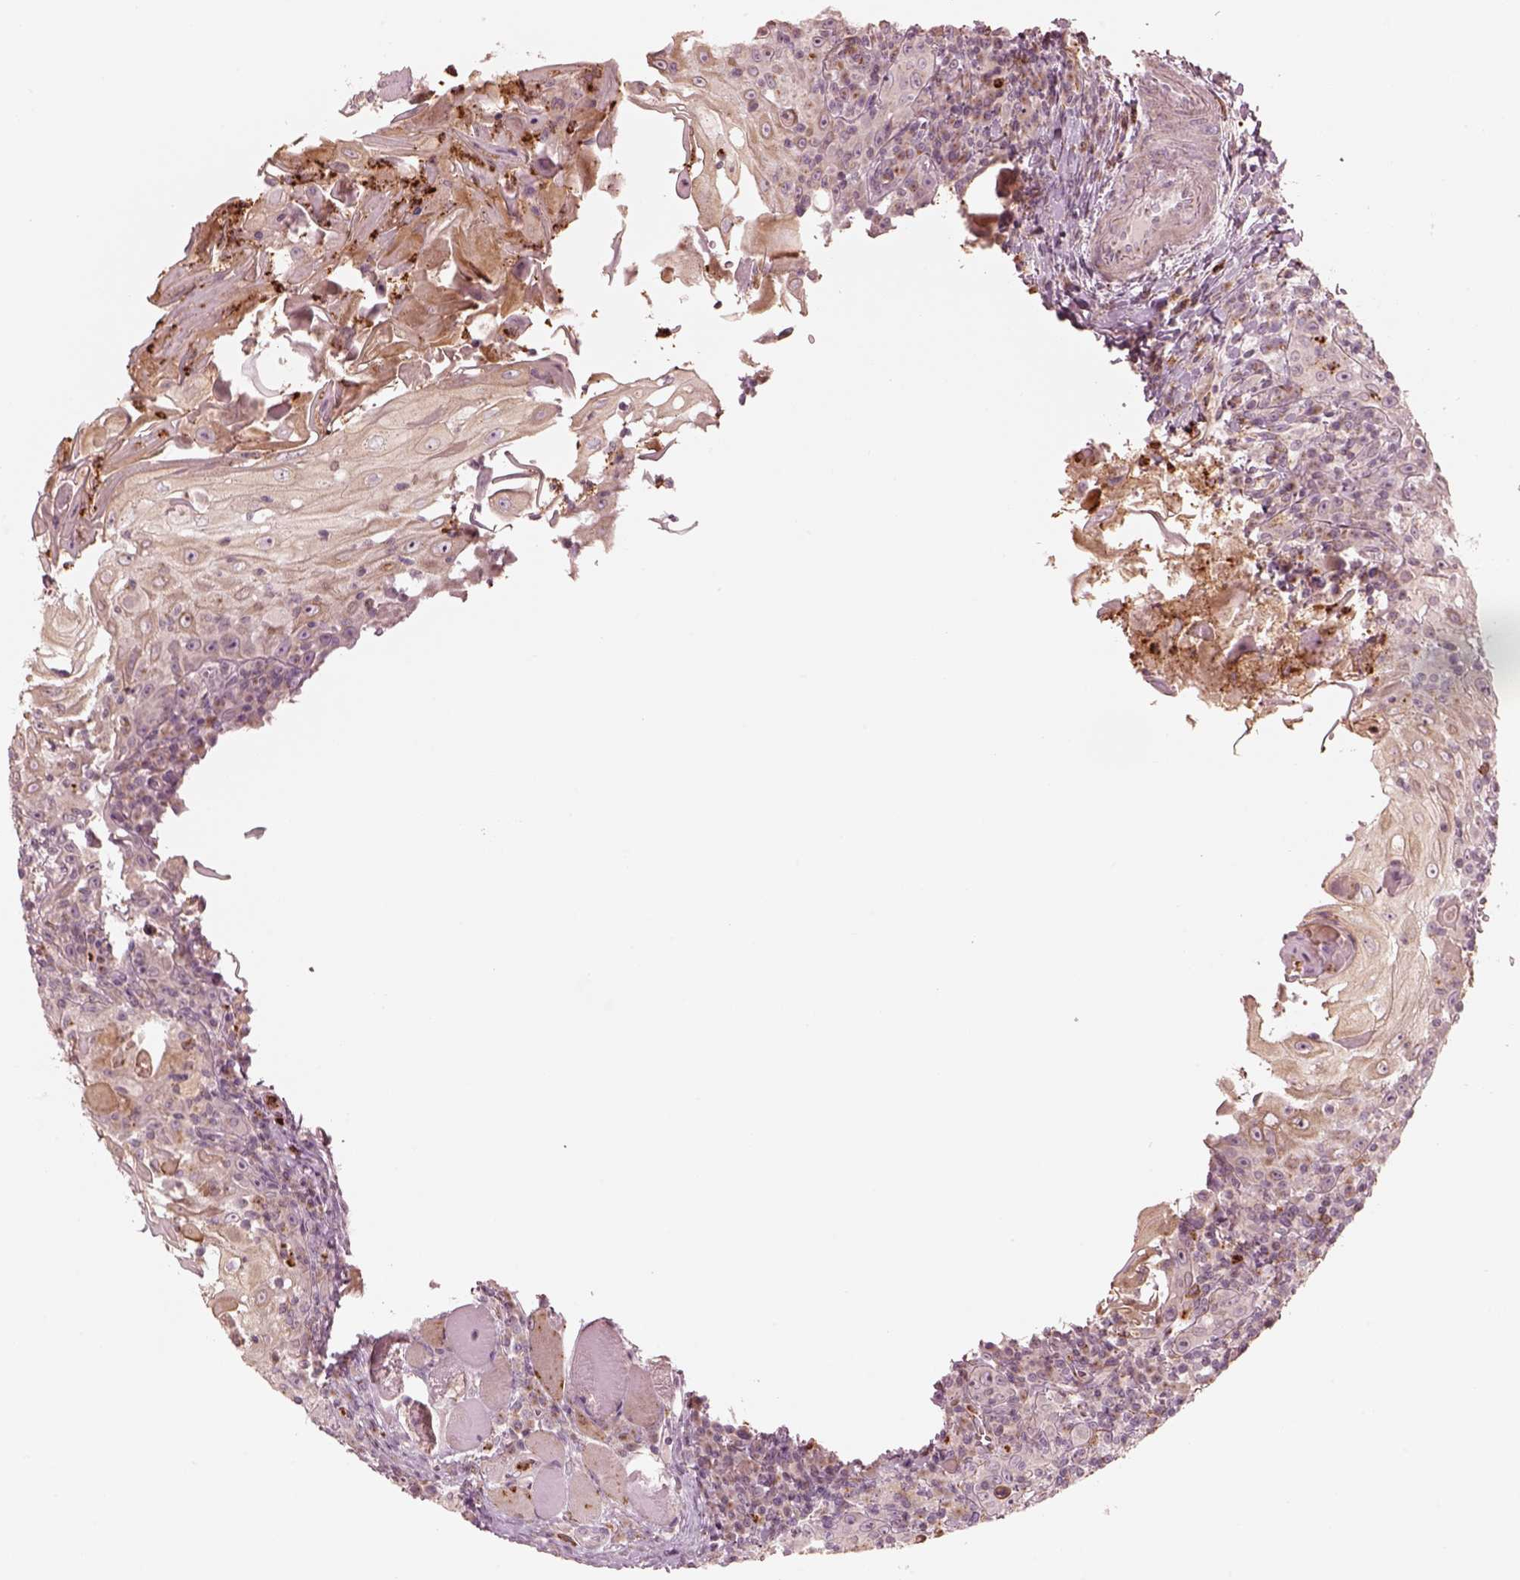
{"staining": {"intensity": "weak", "quantity": ">75%", "location": "cytoplasmic/membranous"}, "tissue": "head and neck cancer", "cell_type": "Tumor cells", "image_type": "cancer", "snomed": [{"axis": "morphology", "description": "Squamous cell carcinoma, NOS"}, {"axis": "topography", "description": "Head-Neck"}], "caption": "IHC micrograph of neoplastic tissue: head and neck squamous cell carcinoma stained using IHC shows low levels of weak protein expression localized specifically in the cytoplasmic/membranous of tumor cells, appearing as a cytoplasmic/membranous brown color.", "gene": "ABCA7", "patient": {"sex": "male", "age": 52}}